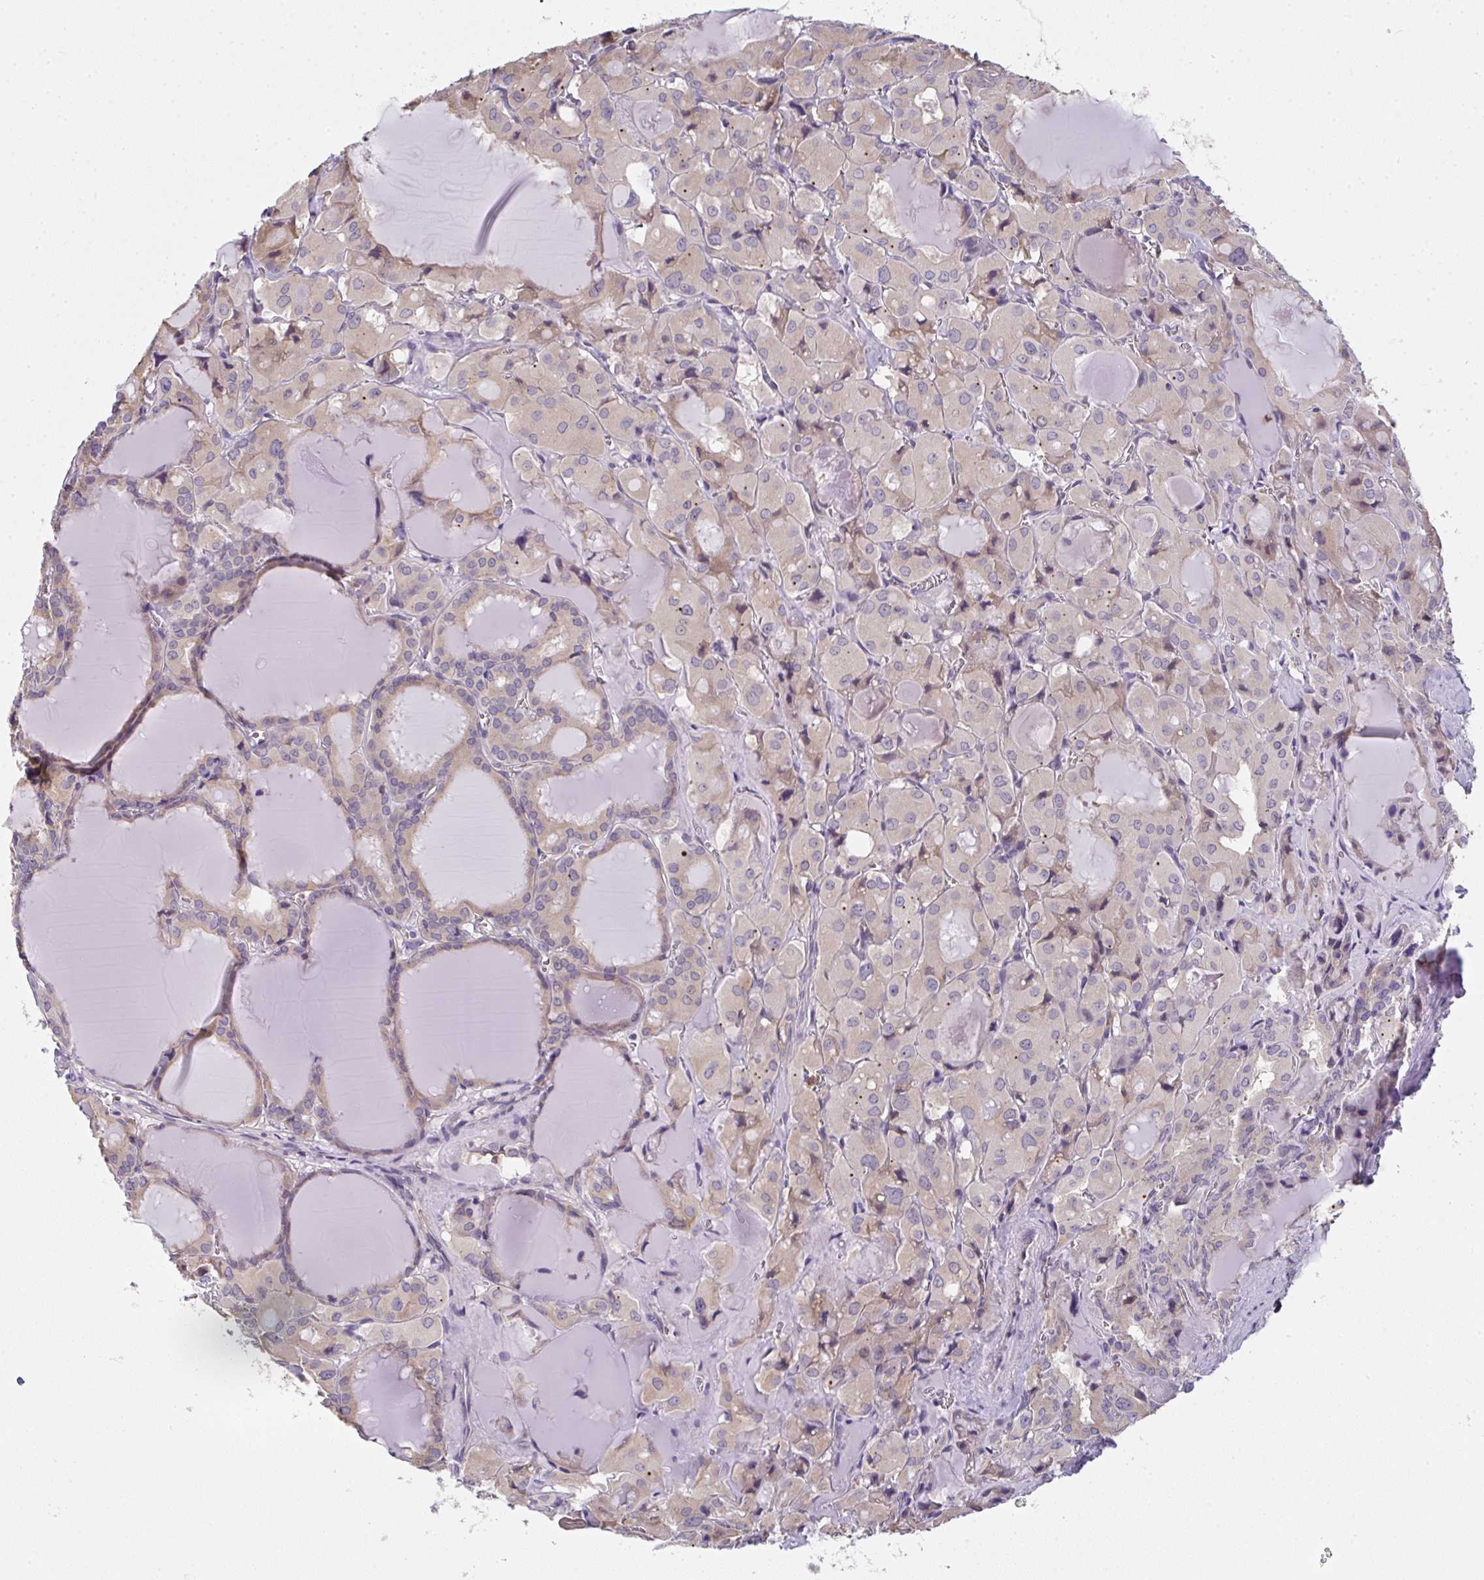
{"staining": {"intensity": "negative", "quantity": "none", "location": "none"}, "tissue": "thyroid cancer", "cell_type": "Tumor cells", "image_type": "cancer", "snomed": [{"axis": "morphology", "description": "Papillary adenocarcinoma, NOS"}, {"axis": "topography", "description": "Thyroid gland"}], "caption": "Human thyroid cancer stained for a protein using immunohistochemistry (IHC) exhibits no staining in tumor cells.", "gene": "RIOK1", "patient": {"sex": "male", "age": 87}}